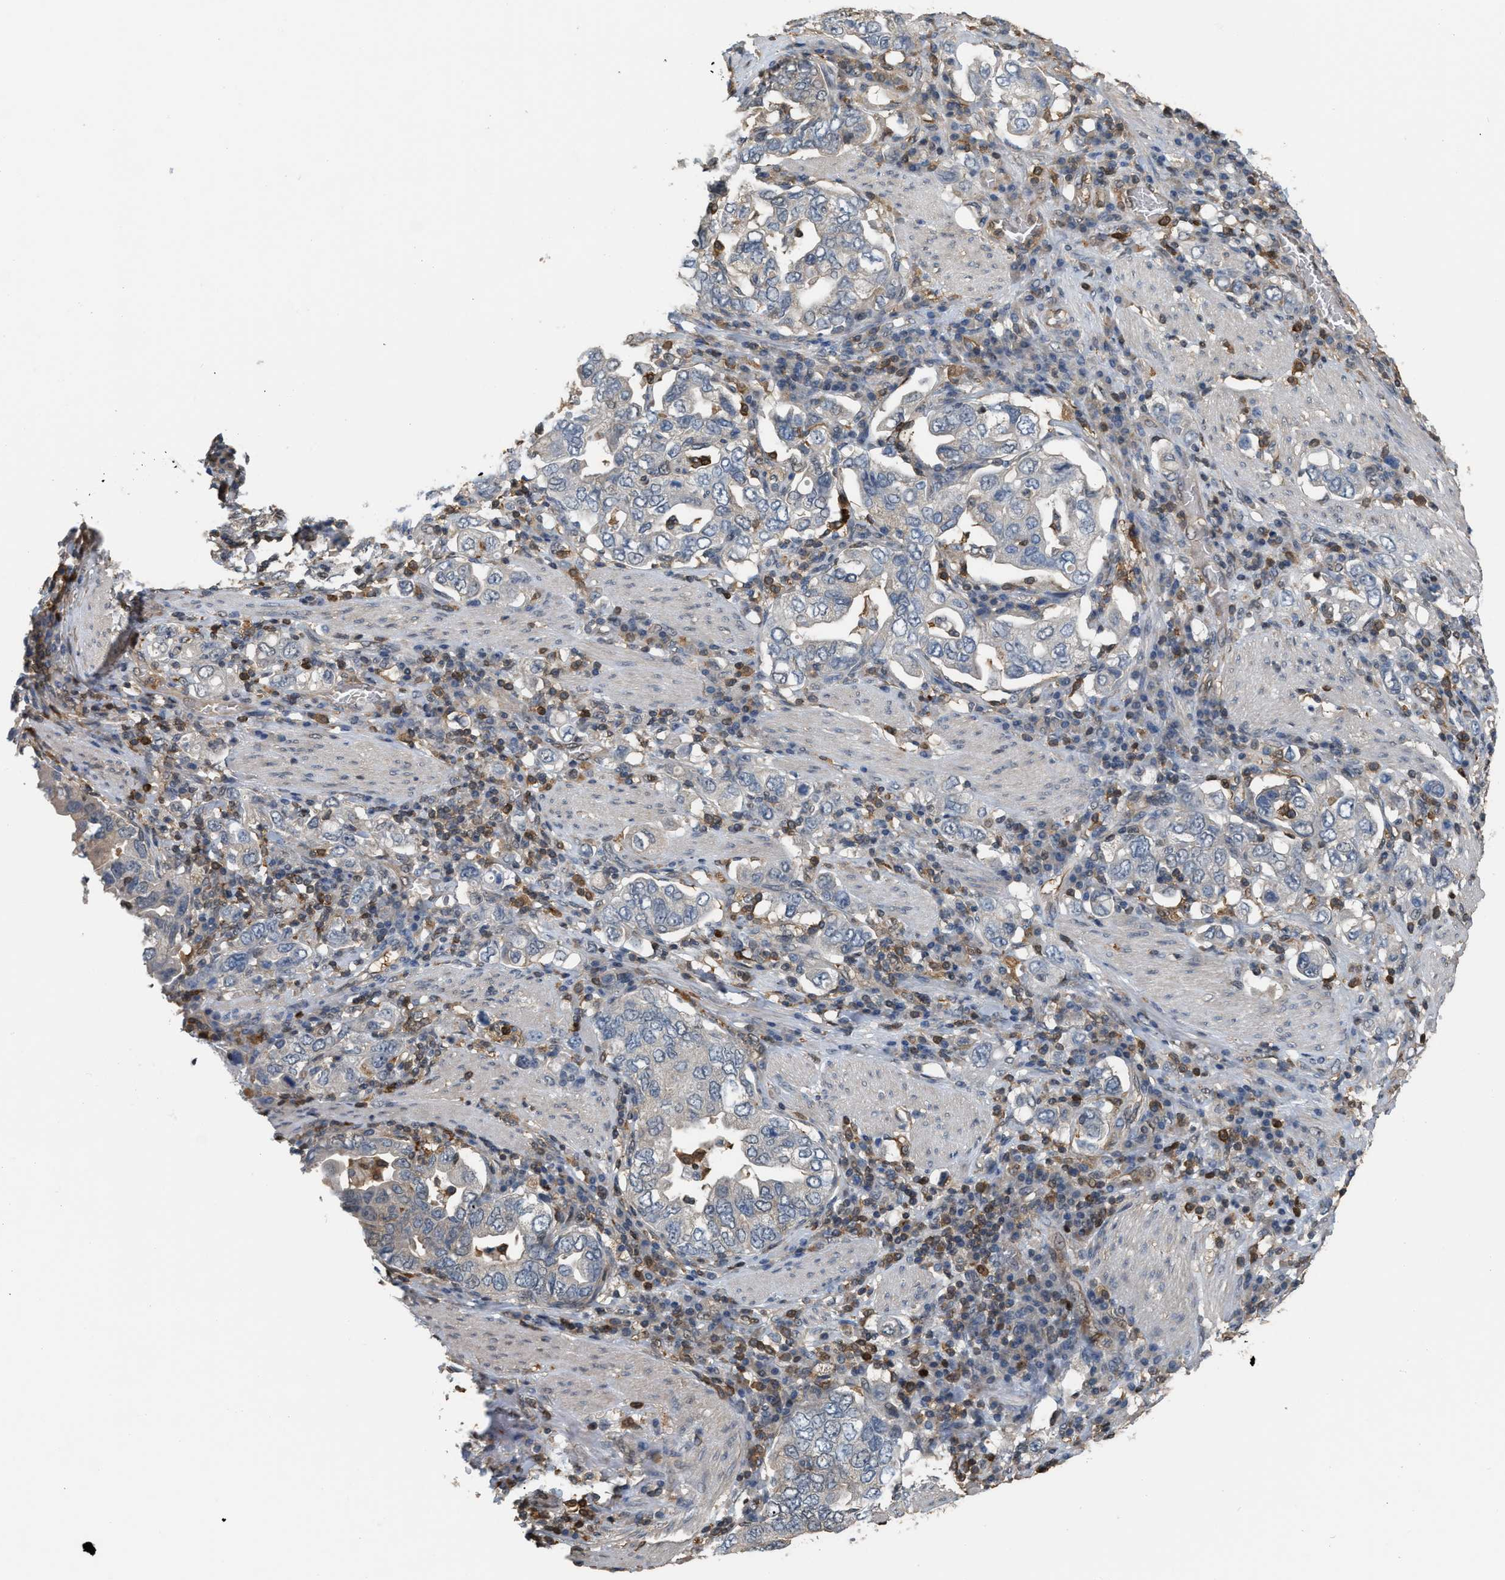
{"staining": {"intensity": "negative", "quantity": "none", "location": "none"}, "tissue": "stomach cancer", "cell_type": "Tumor cells", "image_type": "cancer", "snomed": [{"axis": "morphology", "description": "Adenocarcinoma, NOS"}, {"axis": "topography", "description": "Stomach, upper"}], "caption": "Tumor cells show no significant positivity in stomach cancer.", "gene": "MTPN", "patient": {"sex": "male", "age": 62}}